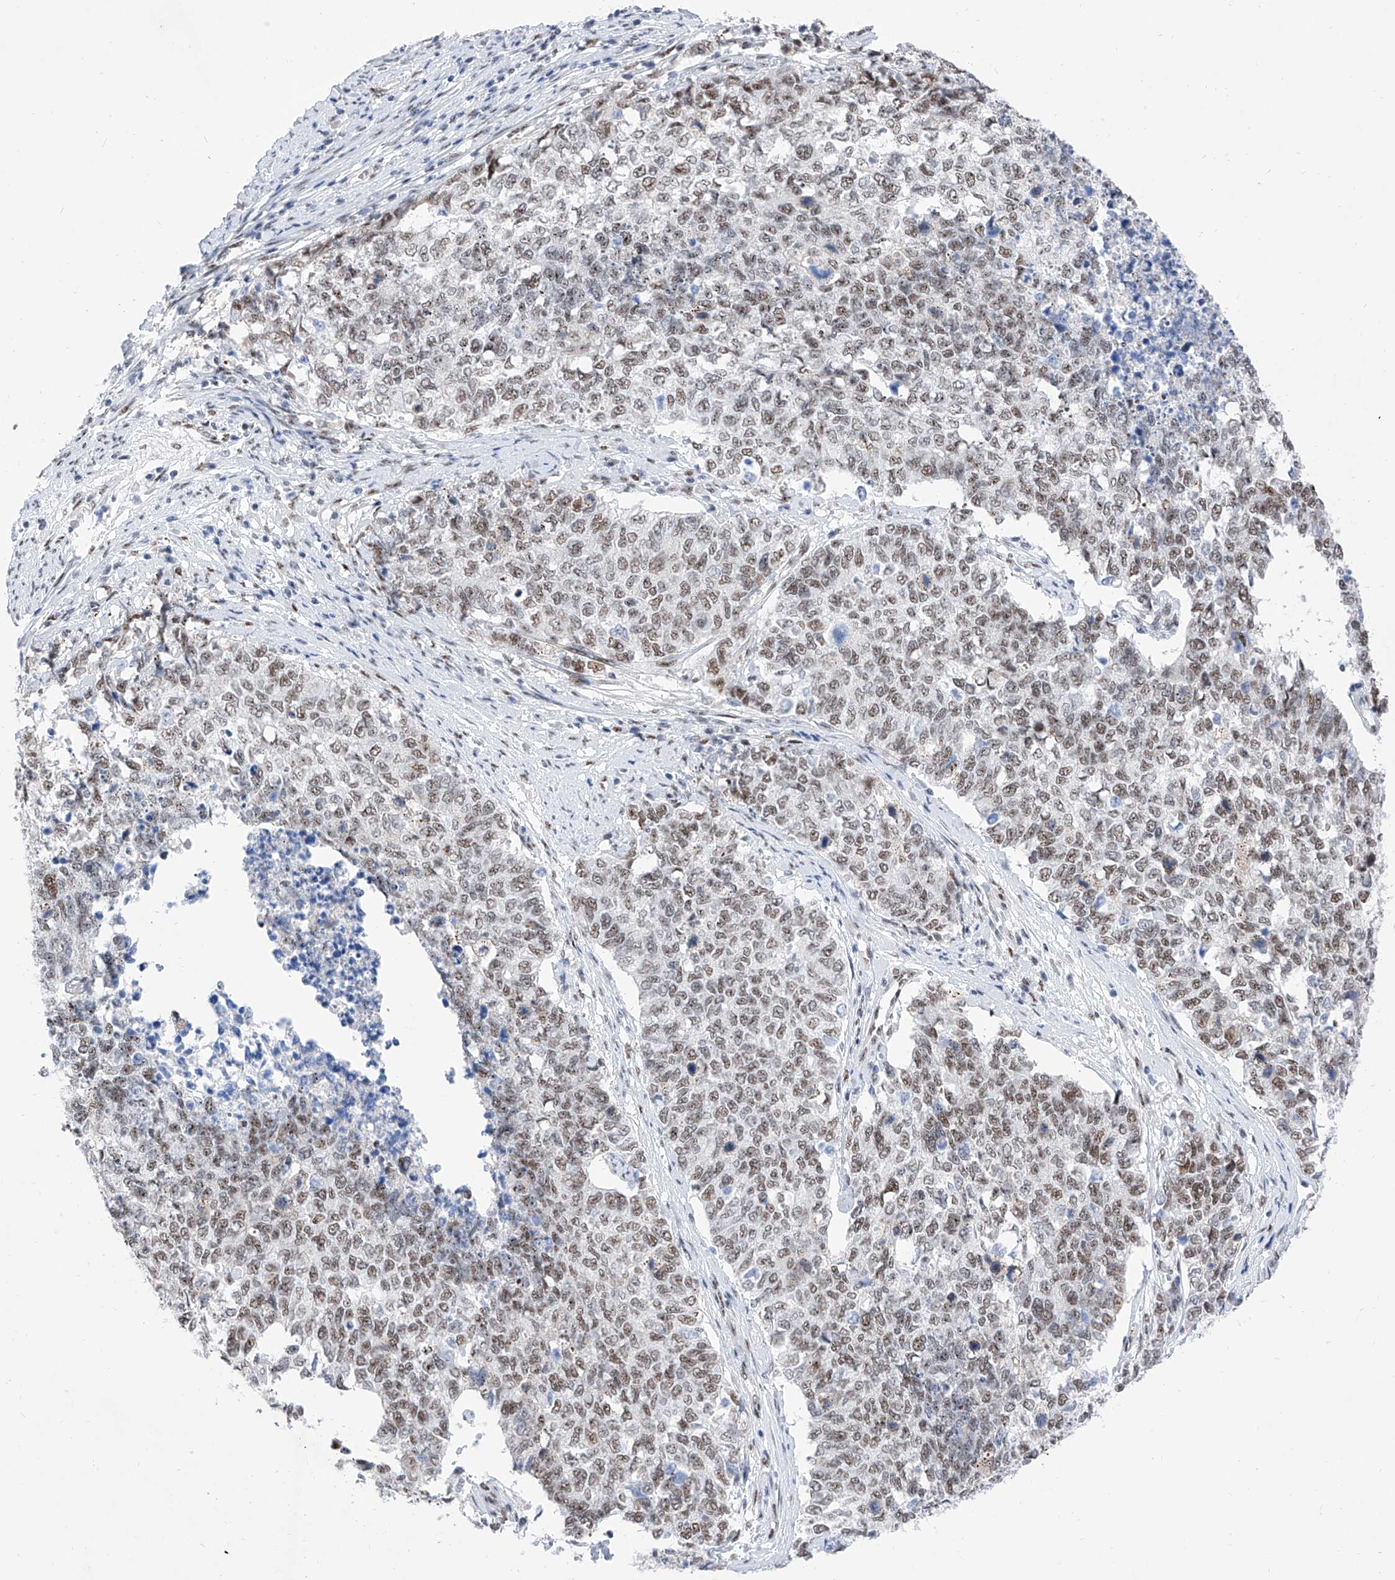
{"staining": {"intensity": "moderate", "quantity": ">75%", "location": "cytoplasmic/membranous,nuclear"}, "tissue": "cervical cancer", "cell_type": "Tumor cells", "image_type": "cancer", "snomed": [{"axis": "morphology", "description": "Squamous cell carcinoma, NOS"}, {"axis": "topography", "description": "Cervix"}], "caption": "IHC staining of cervical cancer, which exhibits medium levels of moderate cytoplasmic/membranous and nuclear staining in approximately >75% of tumor cells indicating moderate cytoplasmic/membranous and nuclear protein staining. The staining was performed using DAB (3,3'-diaminobenzidine) (brown) for protein detection and nuclei were counterstained in hematoxylin (blue).", "gene": "ATN1", "patient": {"sex": "female", "age": 63}}